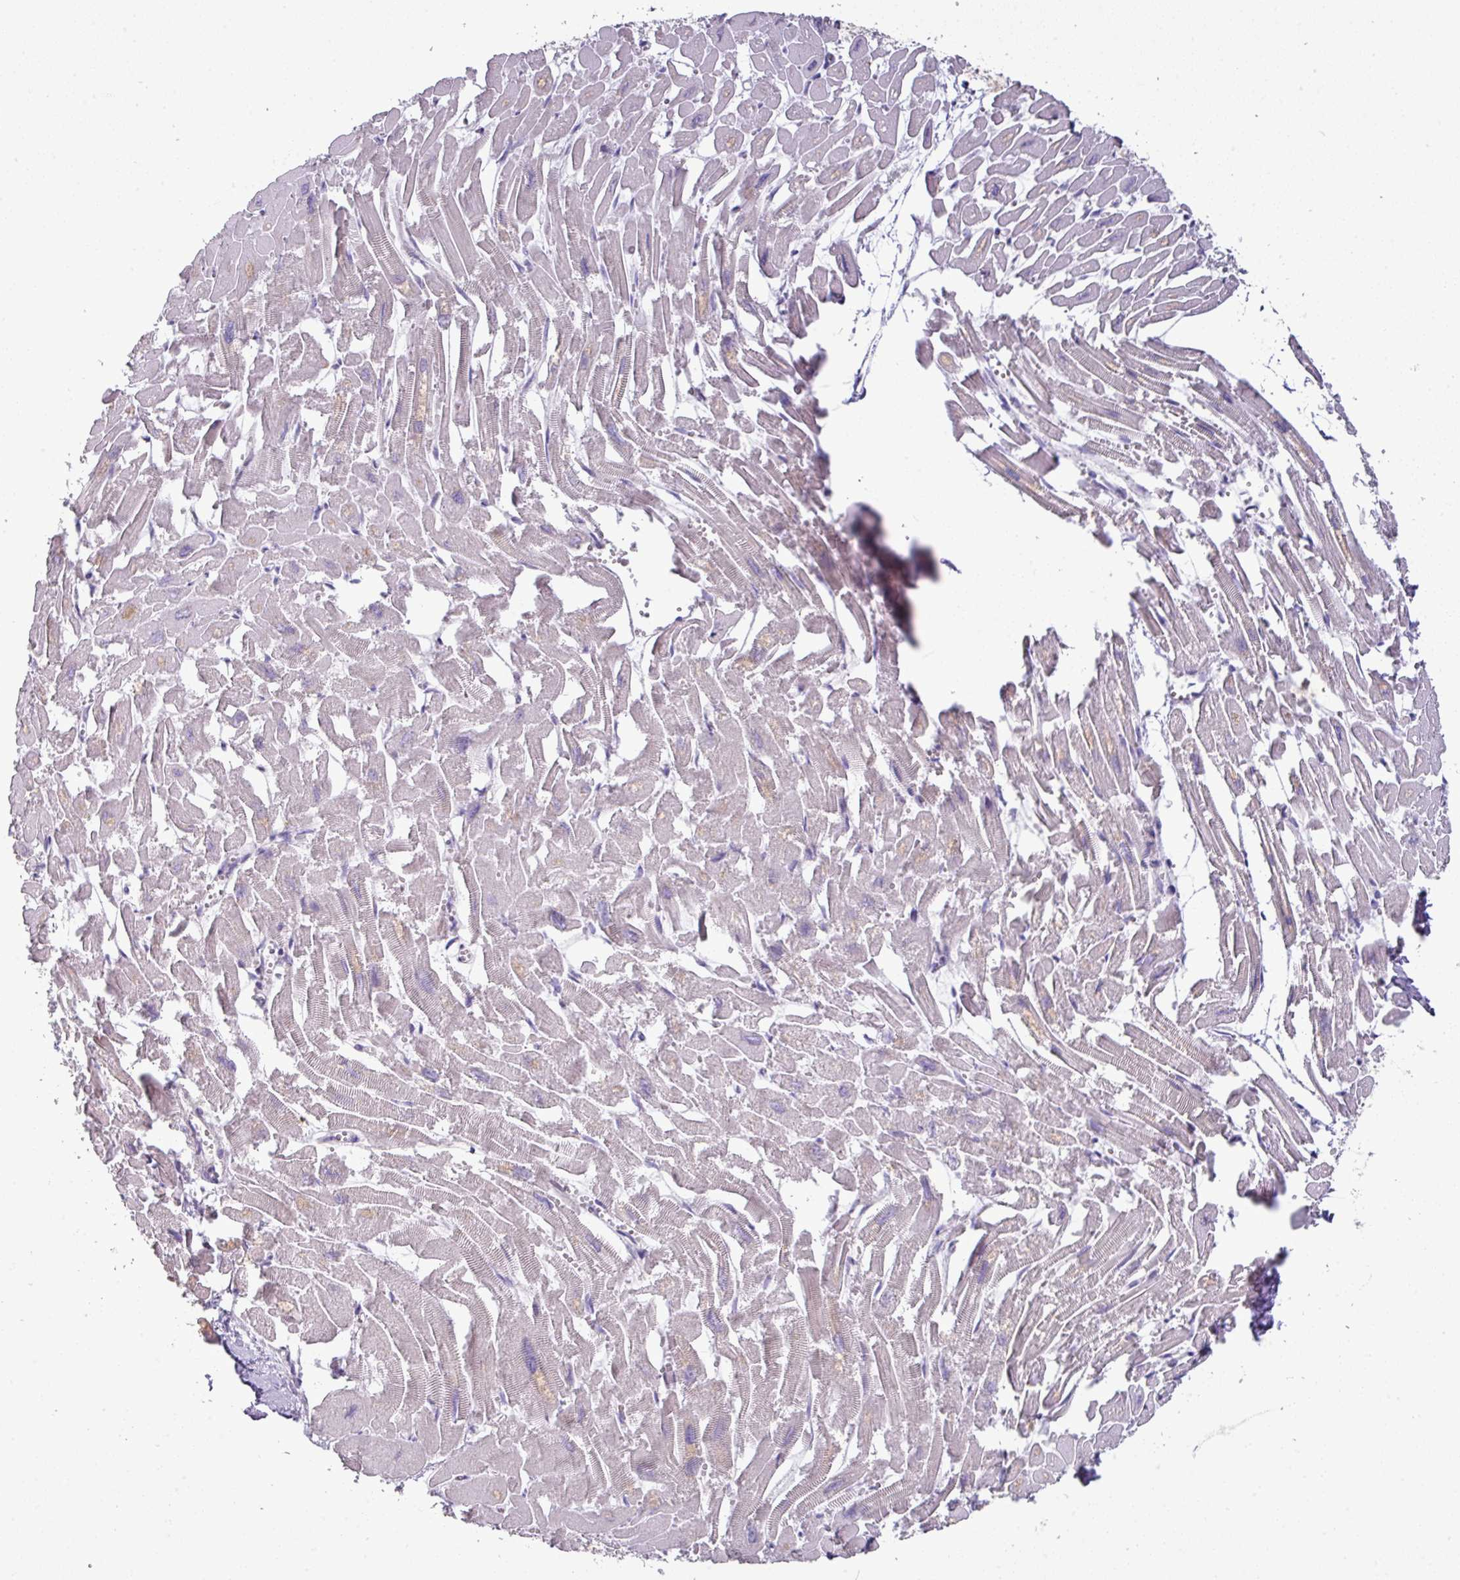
{"staining": {"intensity": "weak", "quantity": "<25%", "location": "cytoplasmic/membranous"}, "tissue": "heart muscle", "cell_type": "Cardiomyocytes", "image_type": "normal", "snomed": [{"axis": "morphology", "description": "Normal tissue, NOS"}, {"axis": "topography", "description": "Heart"}], "caption": "A photomicrograph of heart muscle stained for a protein reveals no brown staining in cardiomyocytes. (DAB immunohistochemistry (IHC) visualized using brightfield microscopy, high magnification).", "gene": "TRAPPC1", "patient": {"sex": "male", "age": 54}}